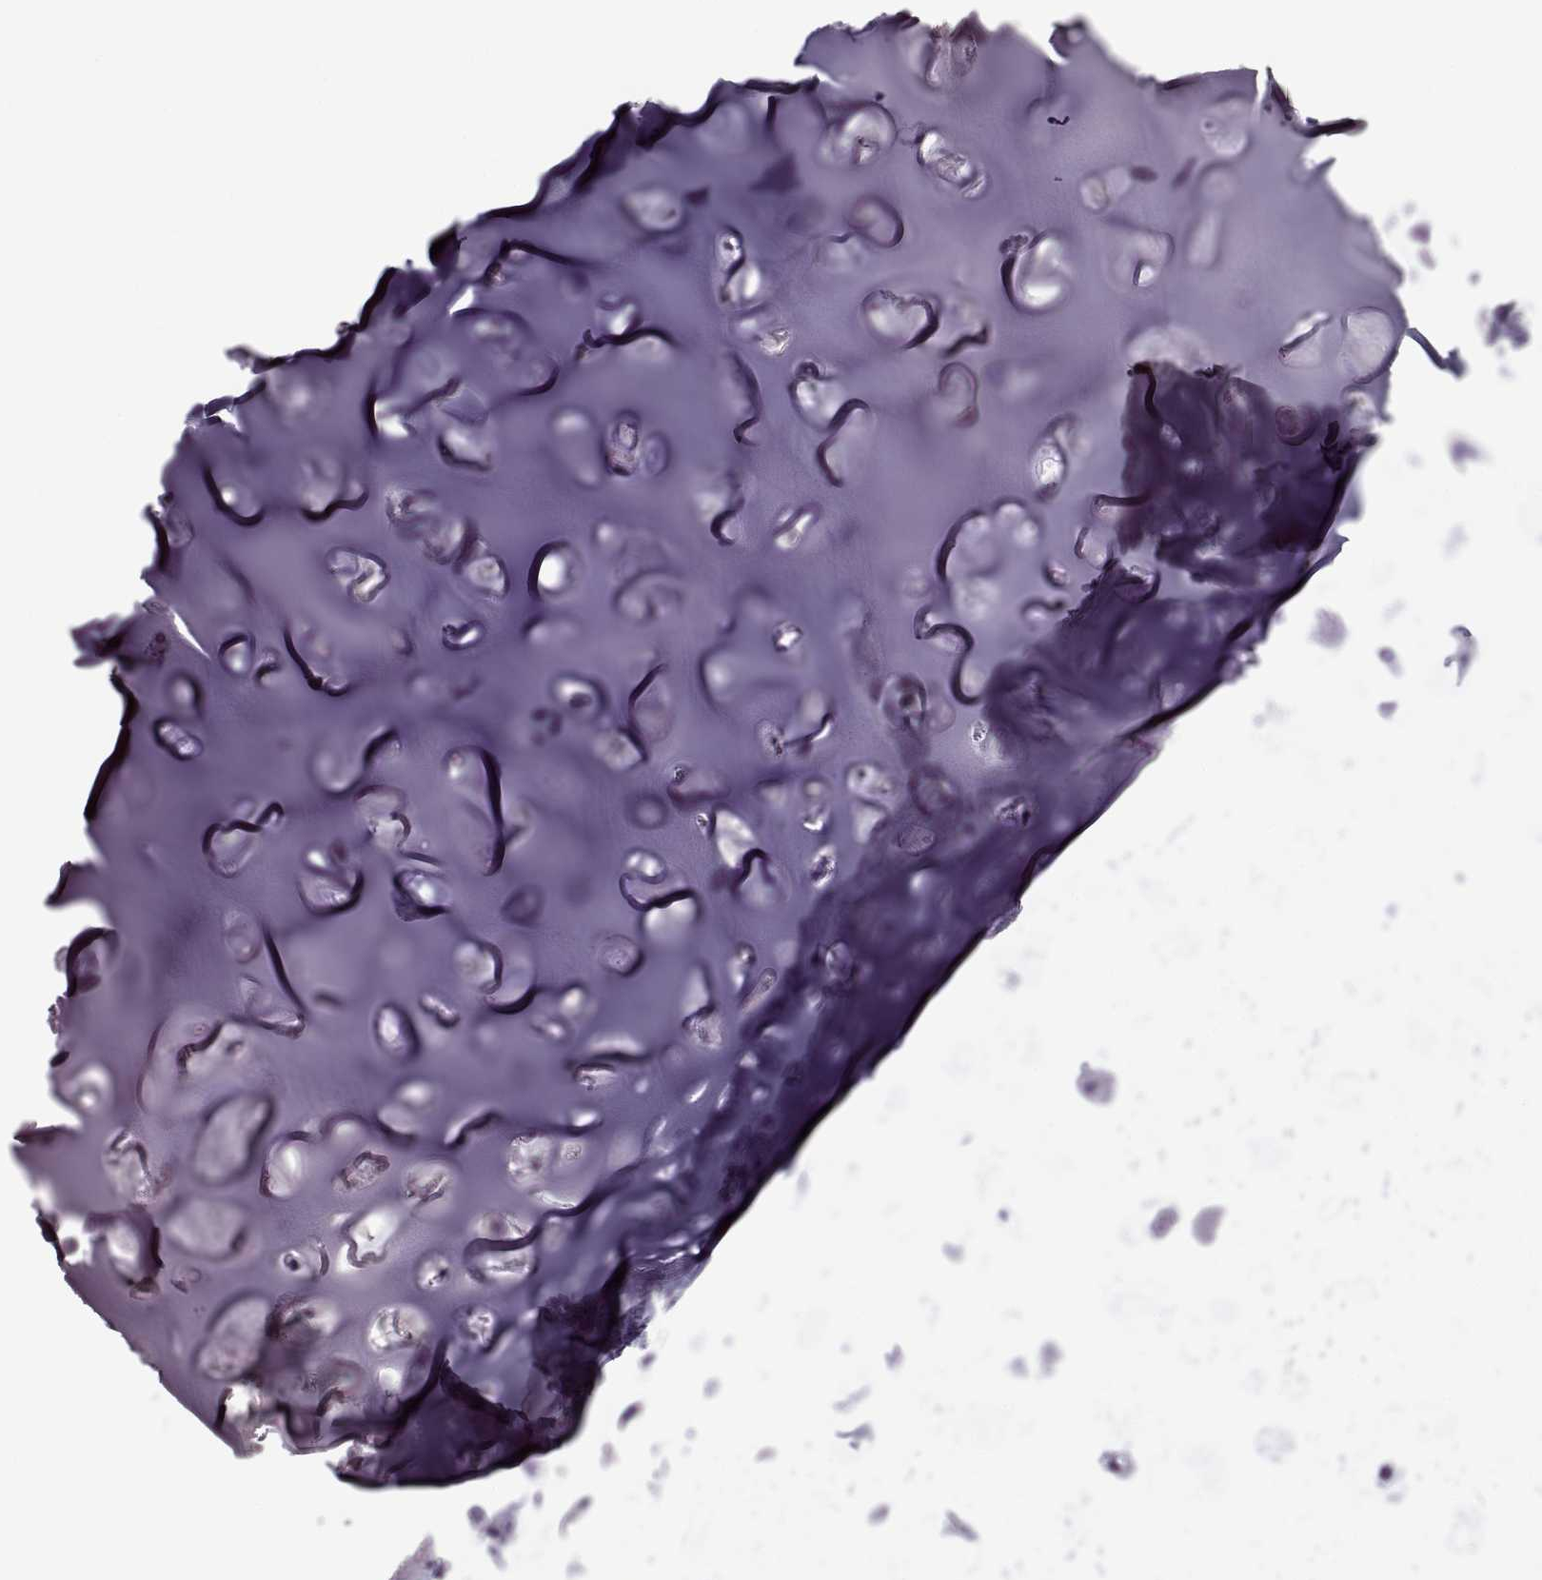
{"staining": {"intensity": "negative", "quantity": "none", "location": "none"}, "tissue": "adipose tissue", "cell_type": "Adipocytes", "image_type": "normal", "snomed": [{"axis": "morphology", "description": "Normal tissue, NOS"}, {"axis": "topography", "description": "Cartilage tissue"}], "caption": "High power microscopy histopathology image of an immunohistochemistry histopathology image of normal adipose tissue, revealing no significant positivity in adipocytes.", "gene": "PABPC1", "patient": {"sex": "male", "age": 62}}